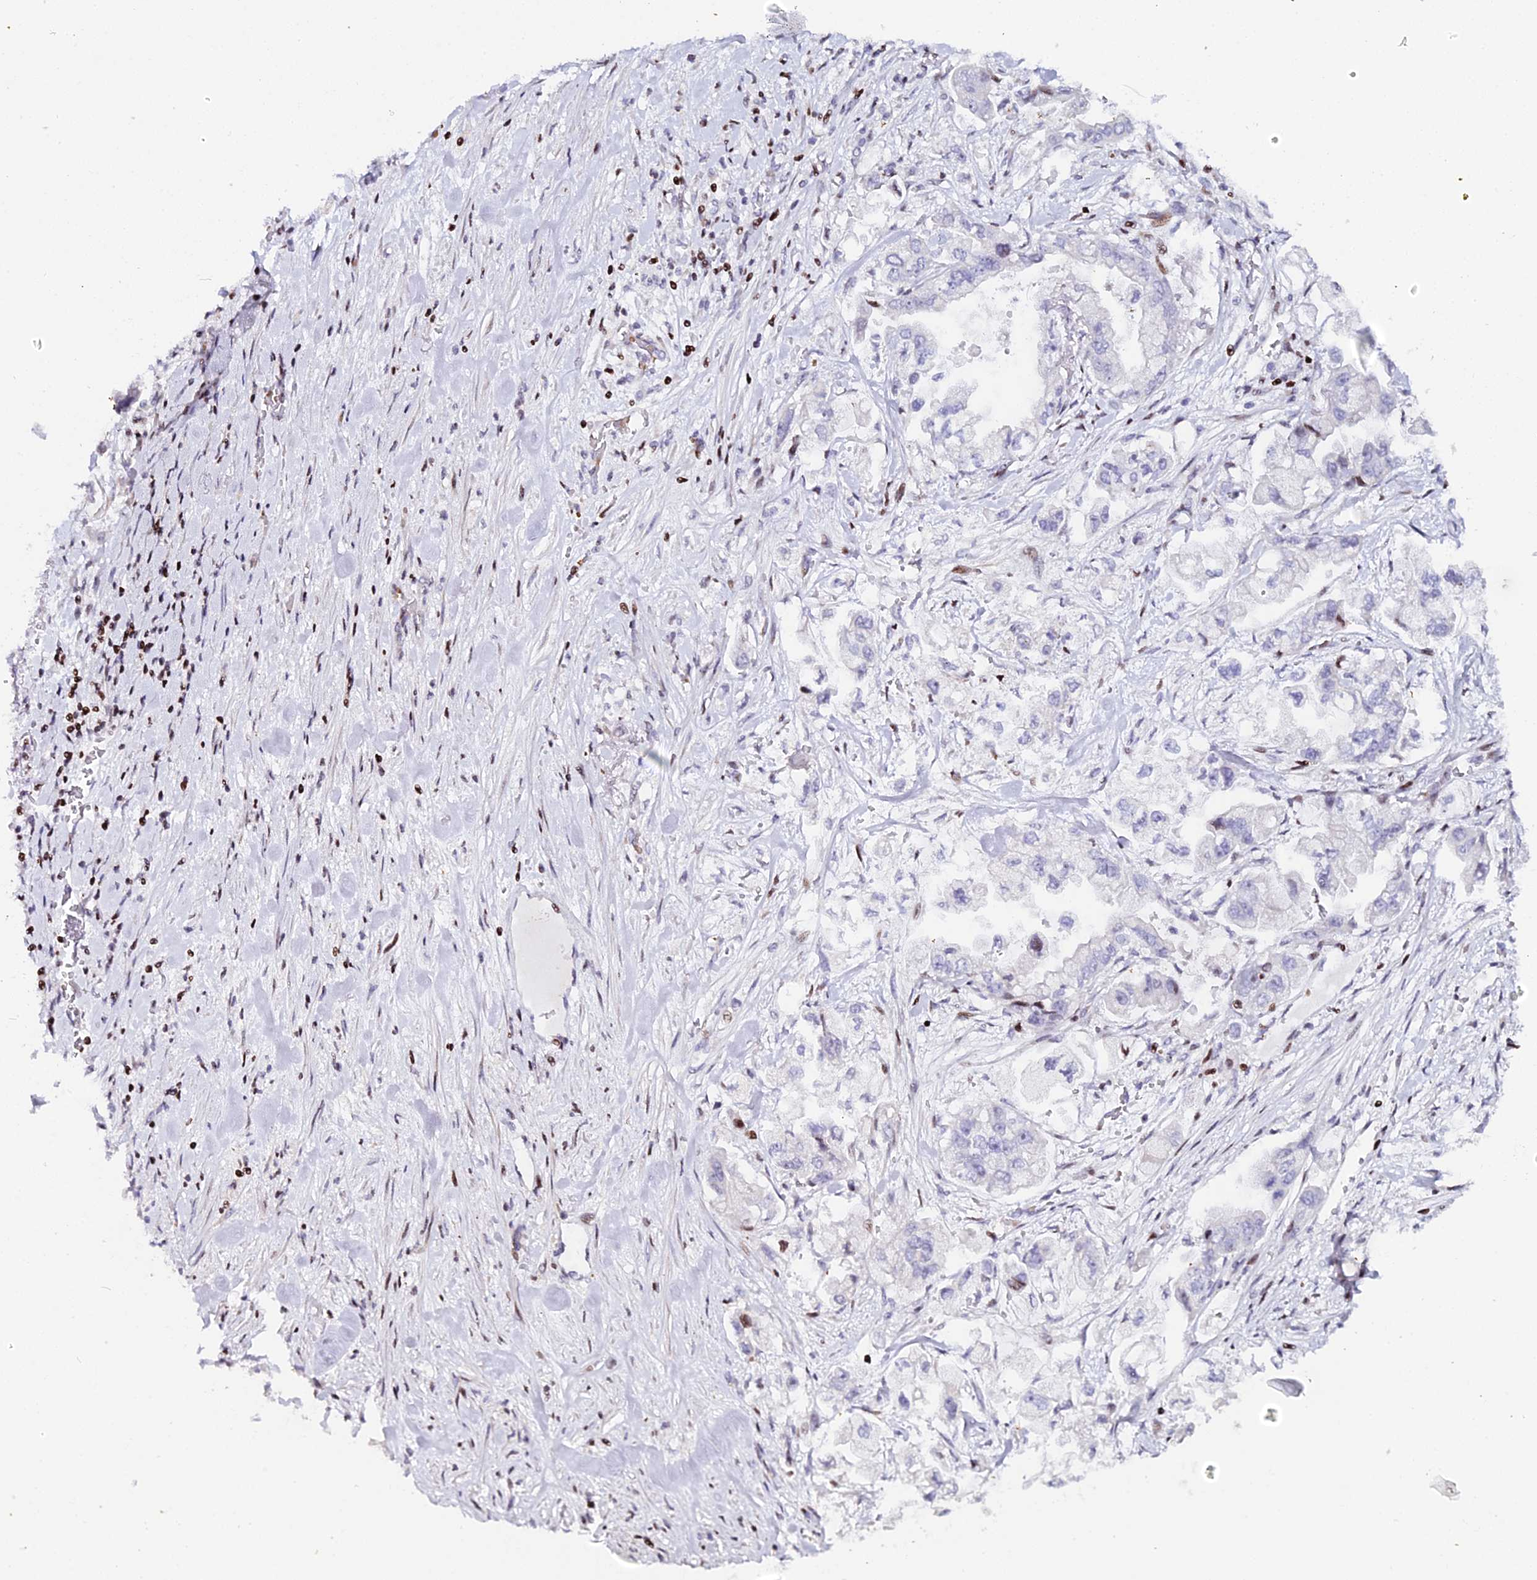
{"staining": {"intensity": "moderate", "quantity": "<25%", "location": "nuclear"}, "tissue": "stomach cancer", "cell_type": "Tumor cells", "image_type": "cancer", "snomed": [{"axis": "morphology", "description": "Adenocarcinoma, NOS"}, {"axis": "topography", "description": "Stomach"}], "caption": "DAB (3,3'-diaminobenzidine) immunohistochemical staining of human stomach cancer (adenocarcinoma) exhibits moderate nuclear protein expression in about <25% of tumor cells.", "gene": "MYNN", "patient": {"sex": "male", "age": 62}}